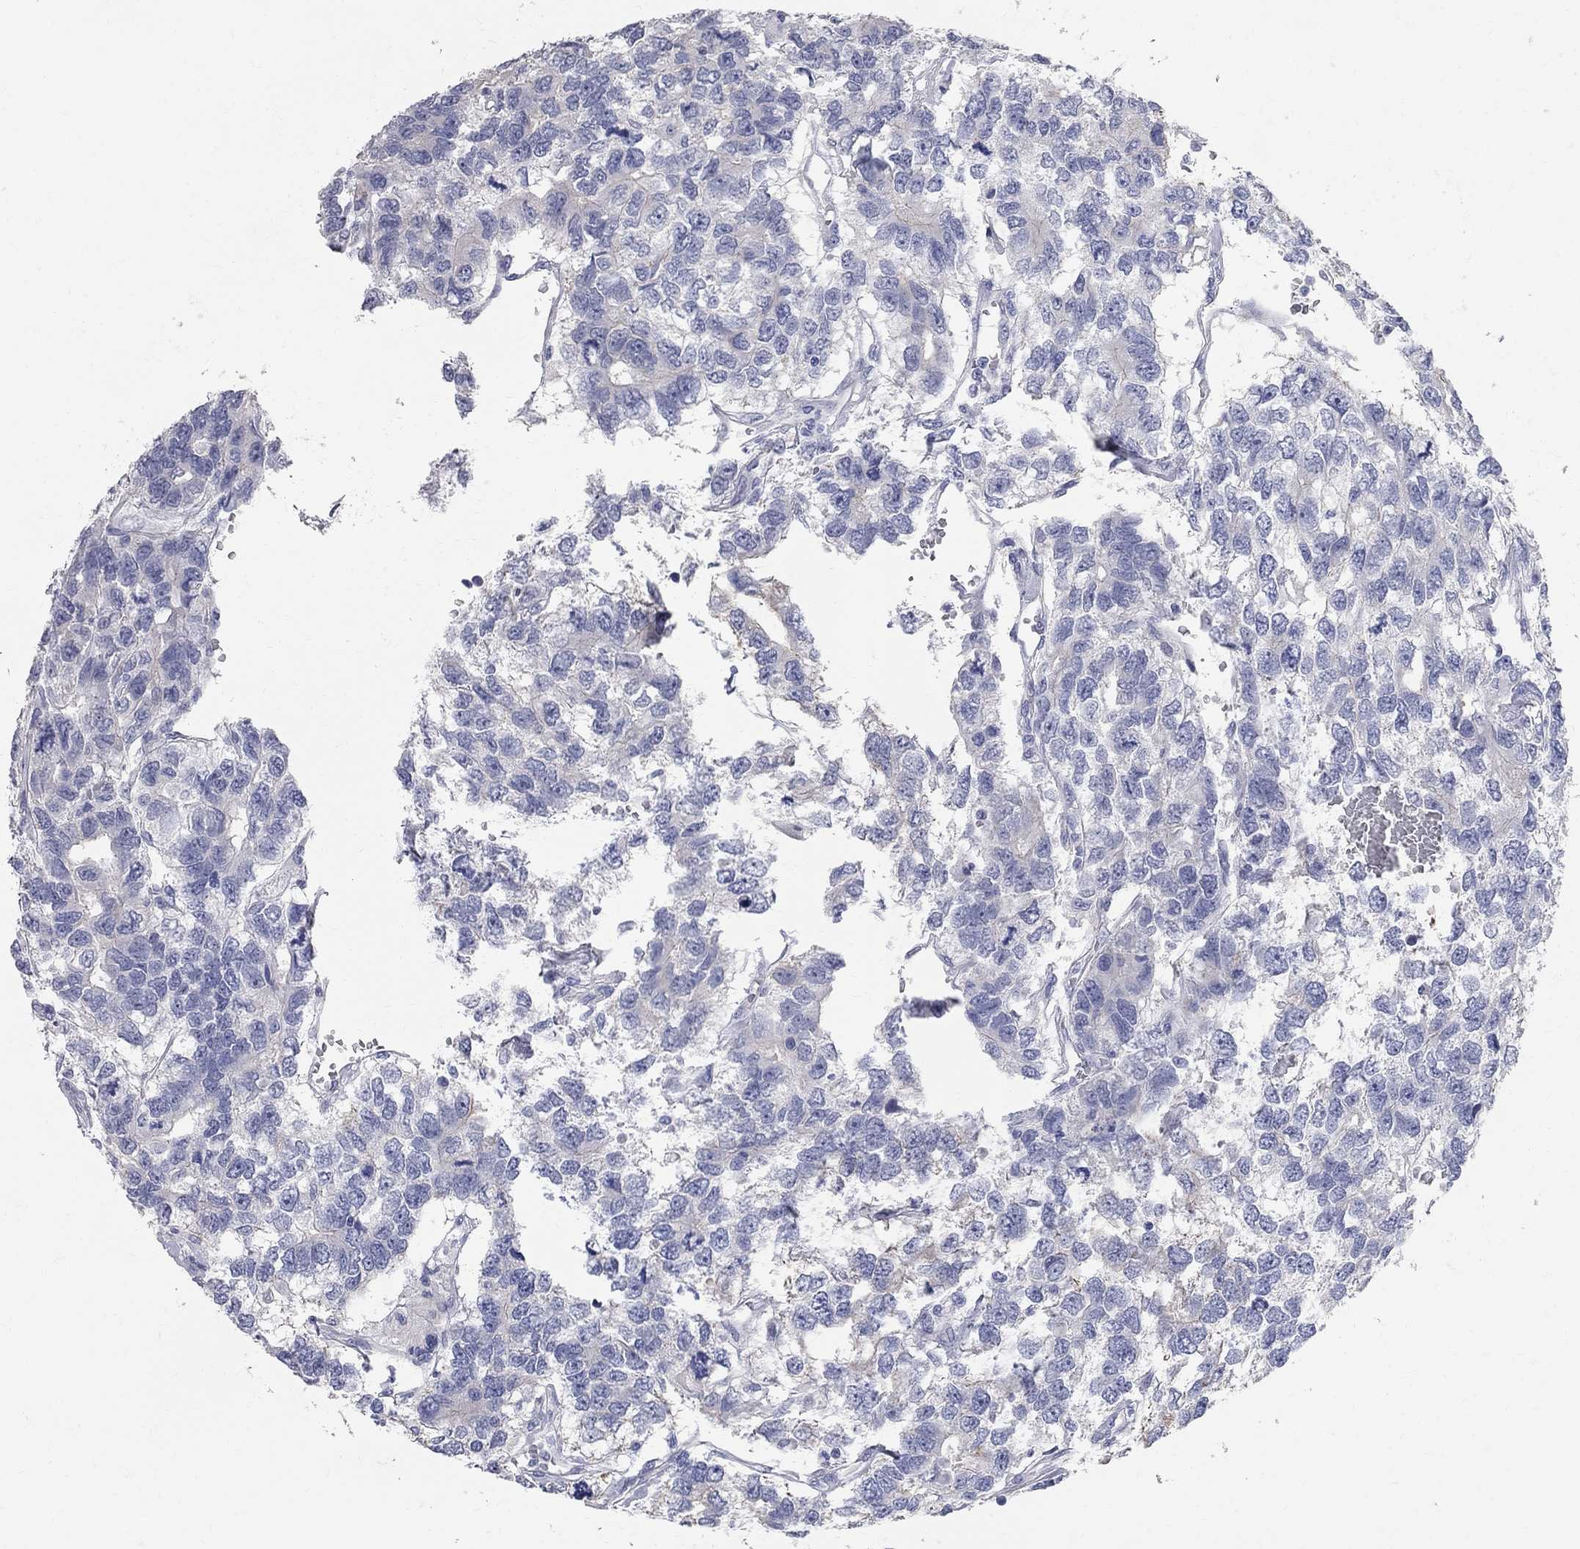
{"staining": {"intensity": "negative", "quantity": "none", "location": "none"}, "tissue": "testis cancer", "cell_type": "Tumor cells", "image_type": "cancer", "snomed": [{"axis": "morphology", "description": "Seminoma, NOS"}, {"axis": "topography", "description": "Testis"}], "caption": "Protein analysis of testis seminoma displays no significant positivity in tumor cells.", "gene": "AOX1", "patient": {"sex": "male", "age": 52}}